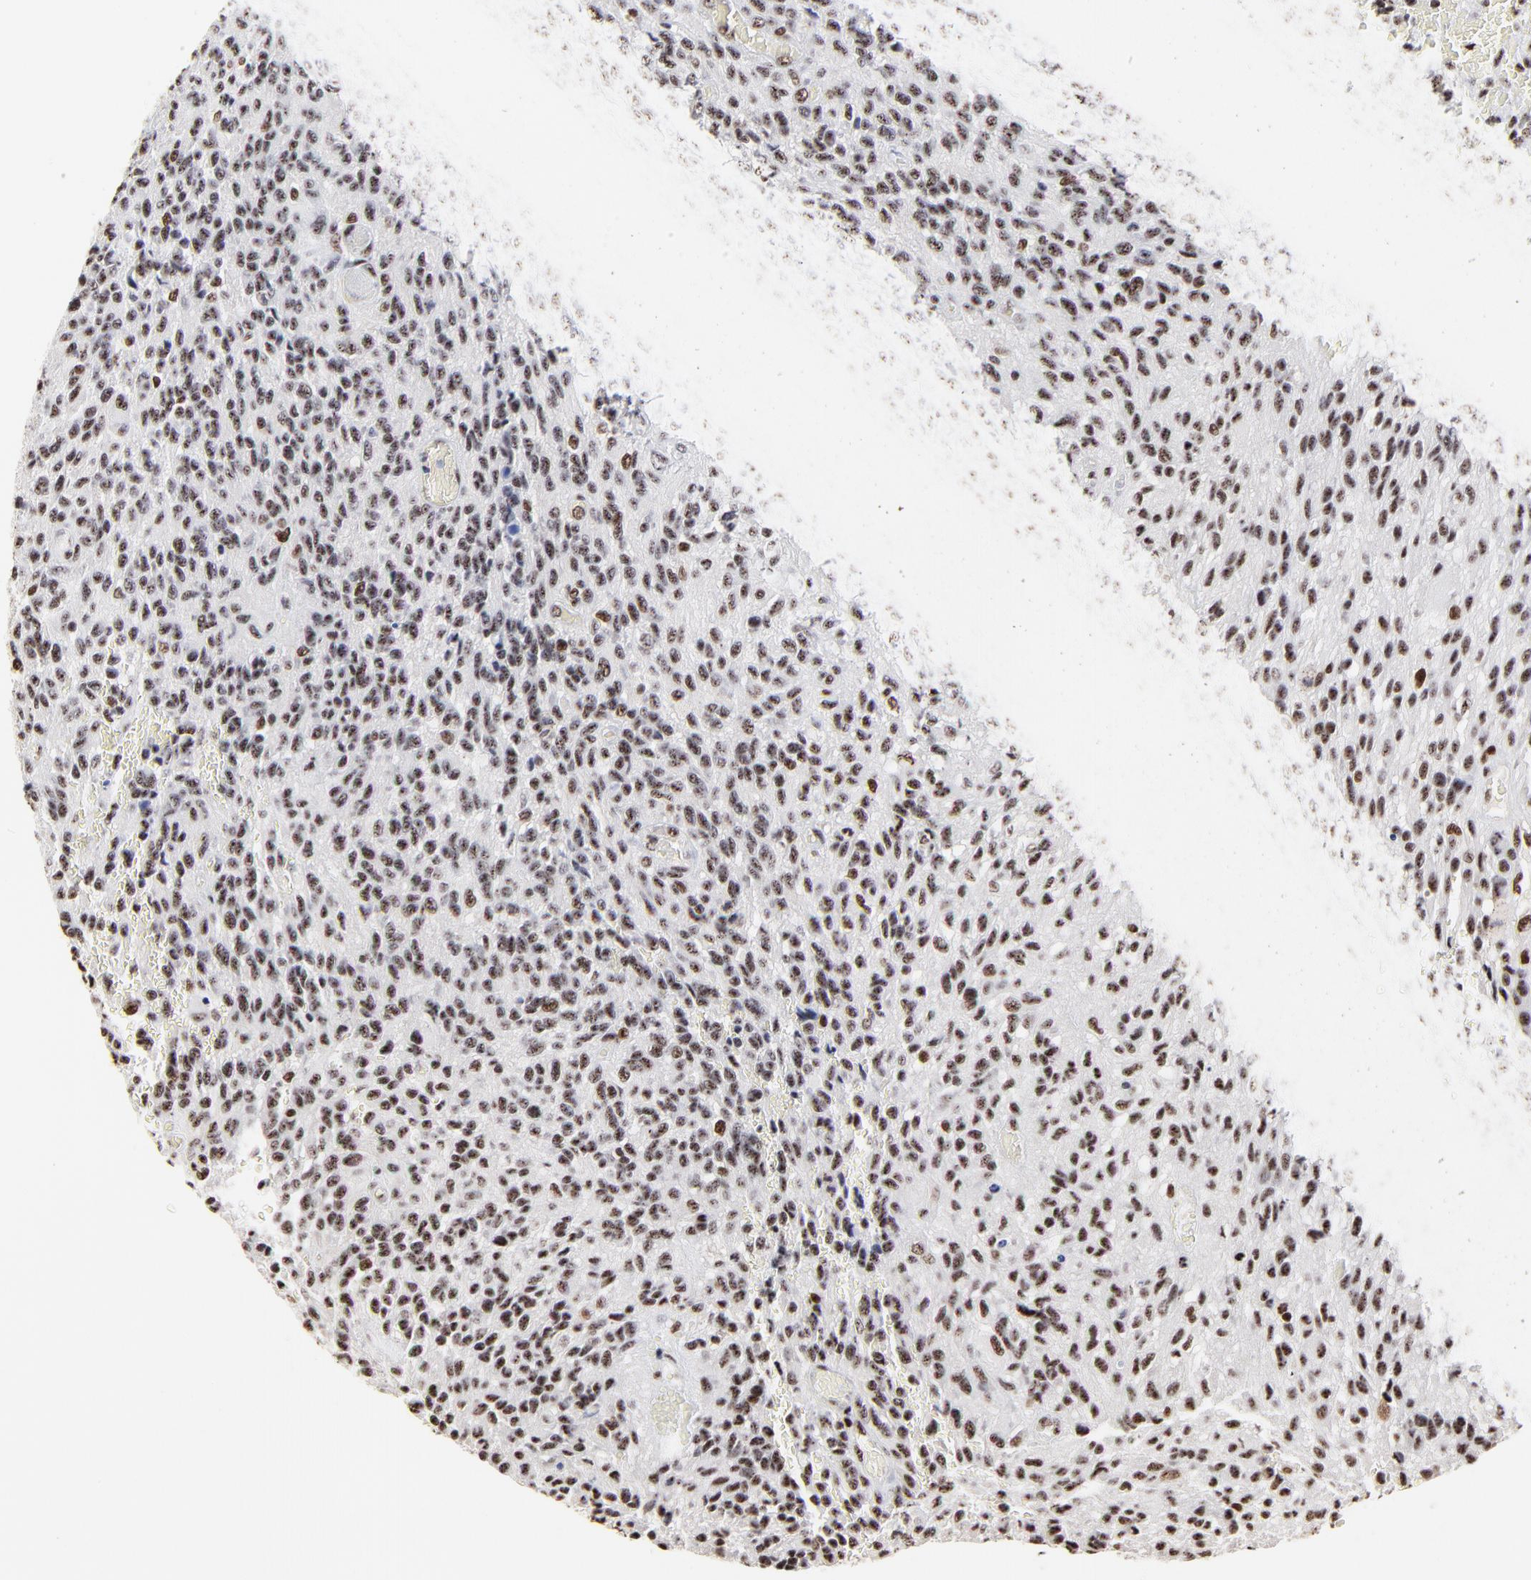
{"staining": {"intensity": "weak", "quantity": ">75%", "location": "nuclear"}, "tissue": "glioma", "cell_type": "Tumor cells", "image_type": "cancer", "snomed": [{"axis": "morphology", "description": "Normal tissue, NOS"}, {"axis": "morphology", "description": "Glioma, malignant, High grade"}, {"axis": "topography", "description": "Cerebral cortex"}], "caption": "The immunohistochemical stain labels weak nuclear staining in tumor cells of malignant high-grade glioma tissue.", "gene": "MBD4", "patient": {"sex": "male", "age": 56}}